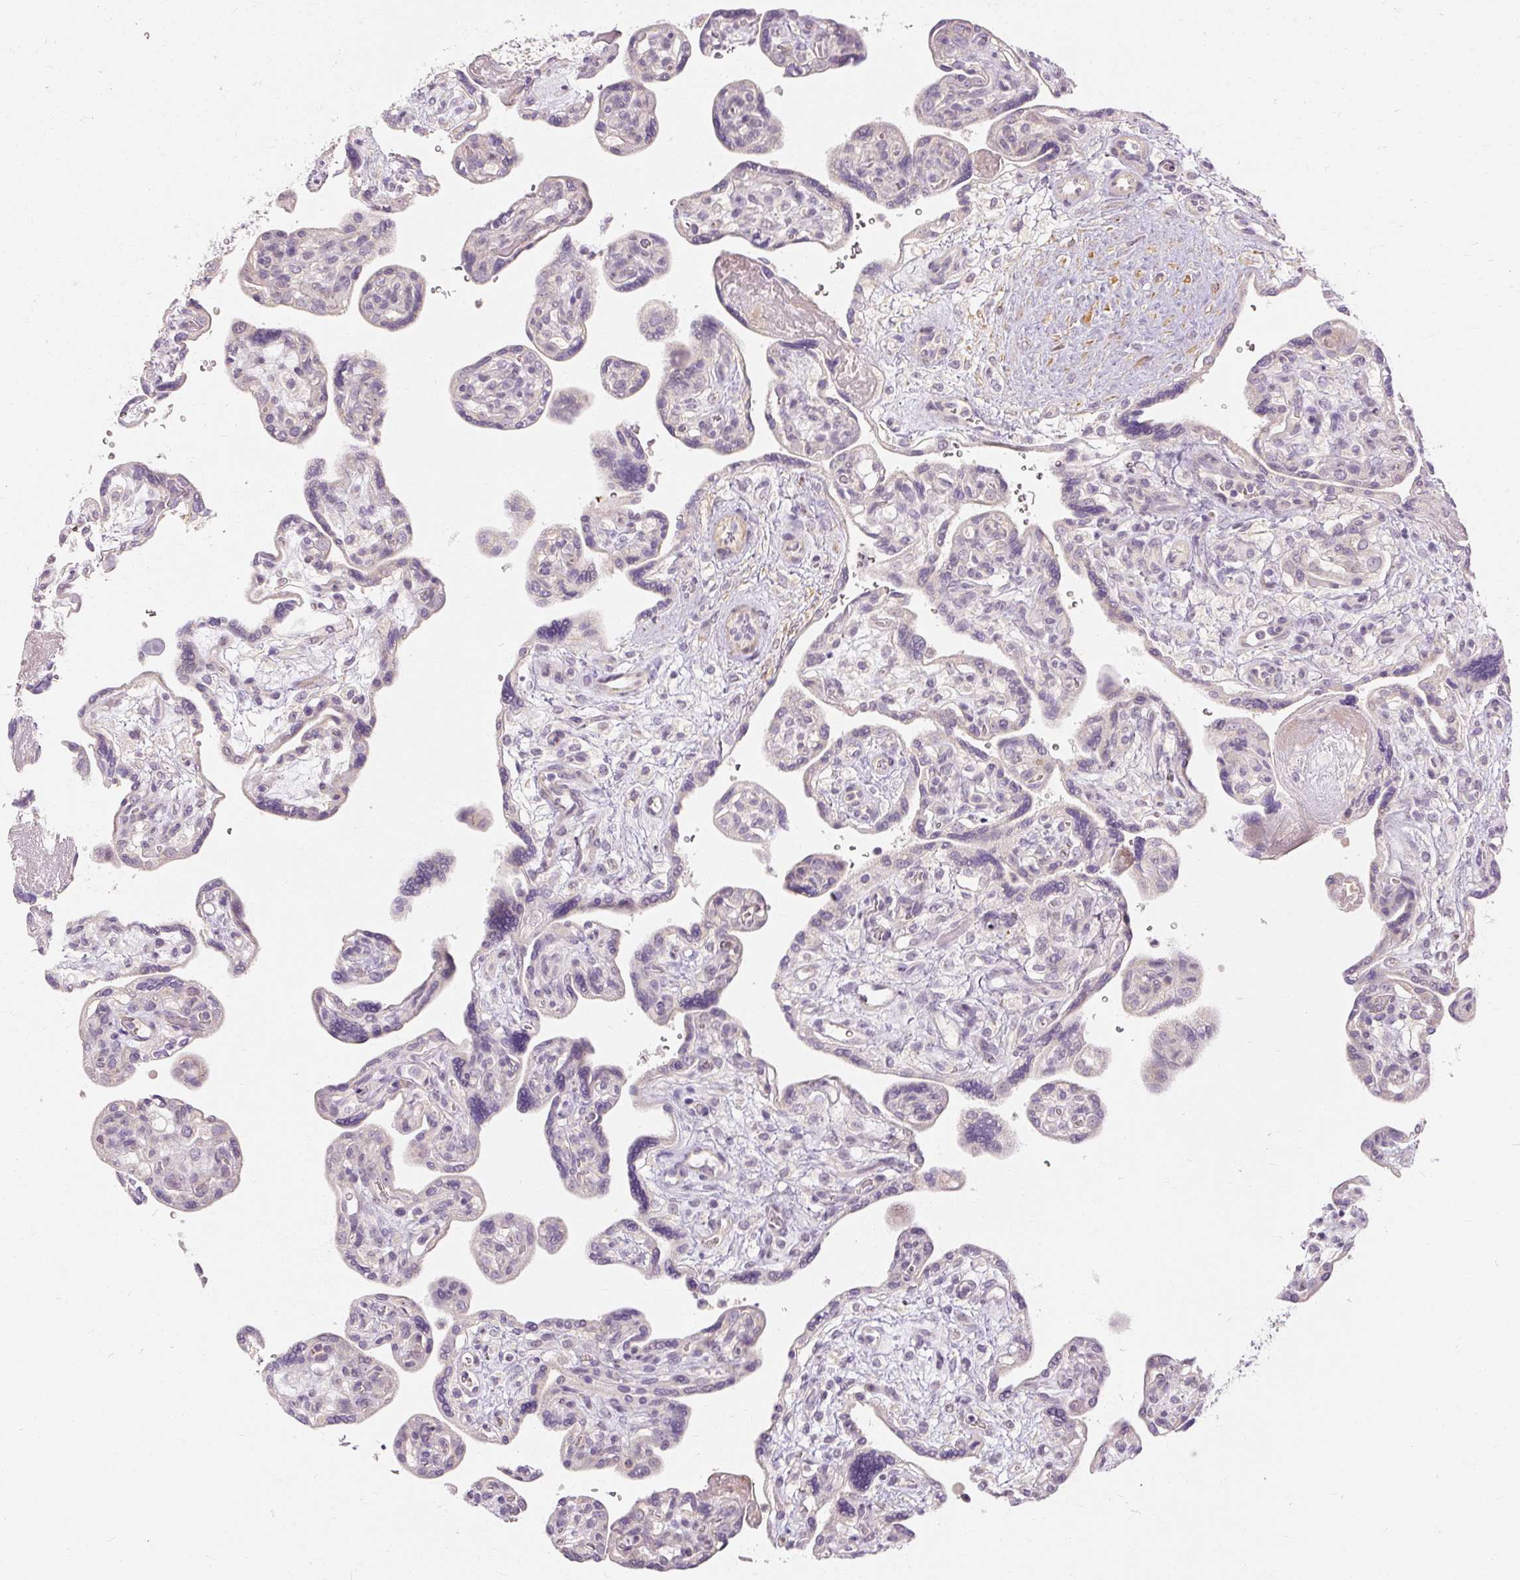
{"staining": {"intensity": "negative", "quantity": "none", "location": "none"}, "tissue": "placenta", "cell_type": "Trophoblastic cells", "image_type": "normal", "snomed": [{"axis": "morphology", "description": "Normal tissue, NOS"}, {"axis": "topography", "description": "Placenta"}], "caption": "An image of human placenta is negative for staining in trophoblastic cells. The staining was performed using DAB (3,3'-diaminobenzidine) to visualize the protein expression in brown, while the nuclei were stained in blue with hematoxylin (Magnification: 20x).", "gene": "CAPN3", "patient": {"sex": "female", "age": 39}}